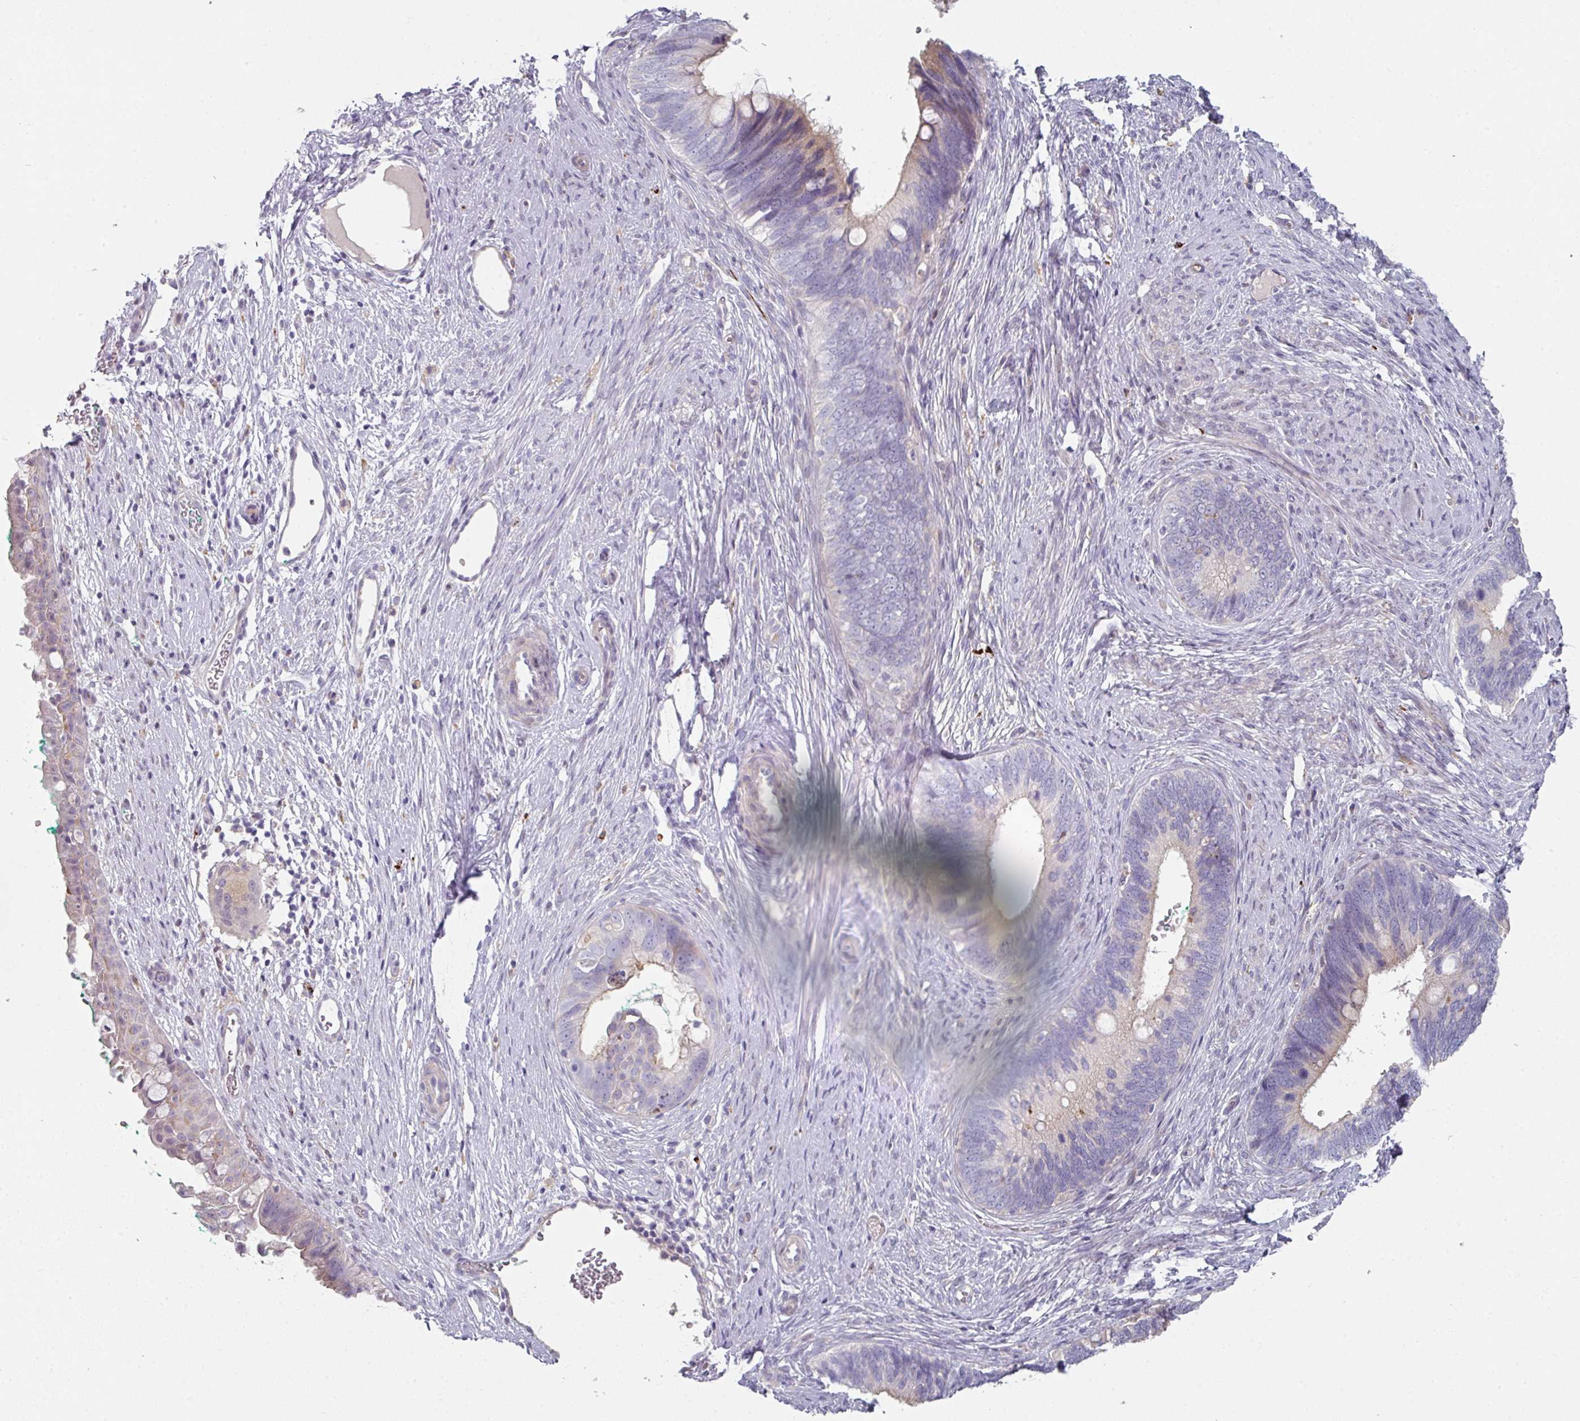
{"staining": {"intensity": "weak", "quantity": "25%-75%", "location": "cytoplasmic/membranous"}, "tissue": "cervical cancer", "cell_type": "Tumor cells", "image_type": "cancer", "snomed": [{"axis": "morphology", "description": "Adenocarcinoma, NOS"}, {"axis": "topography", "description": "Cervix"}], "caption": "A low amount of weak cytoplasmic/membranous staining is present in approximately 25%-75% of tumor cells in adenocarcinoma (cervical) tissue.", "gene": "WSB2", "patient": {"sex": "female", "age": 42}}